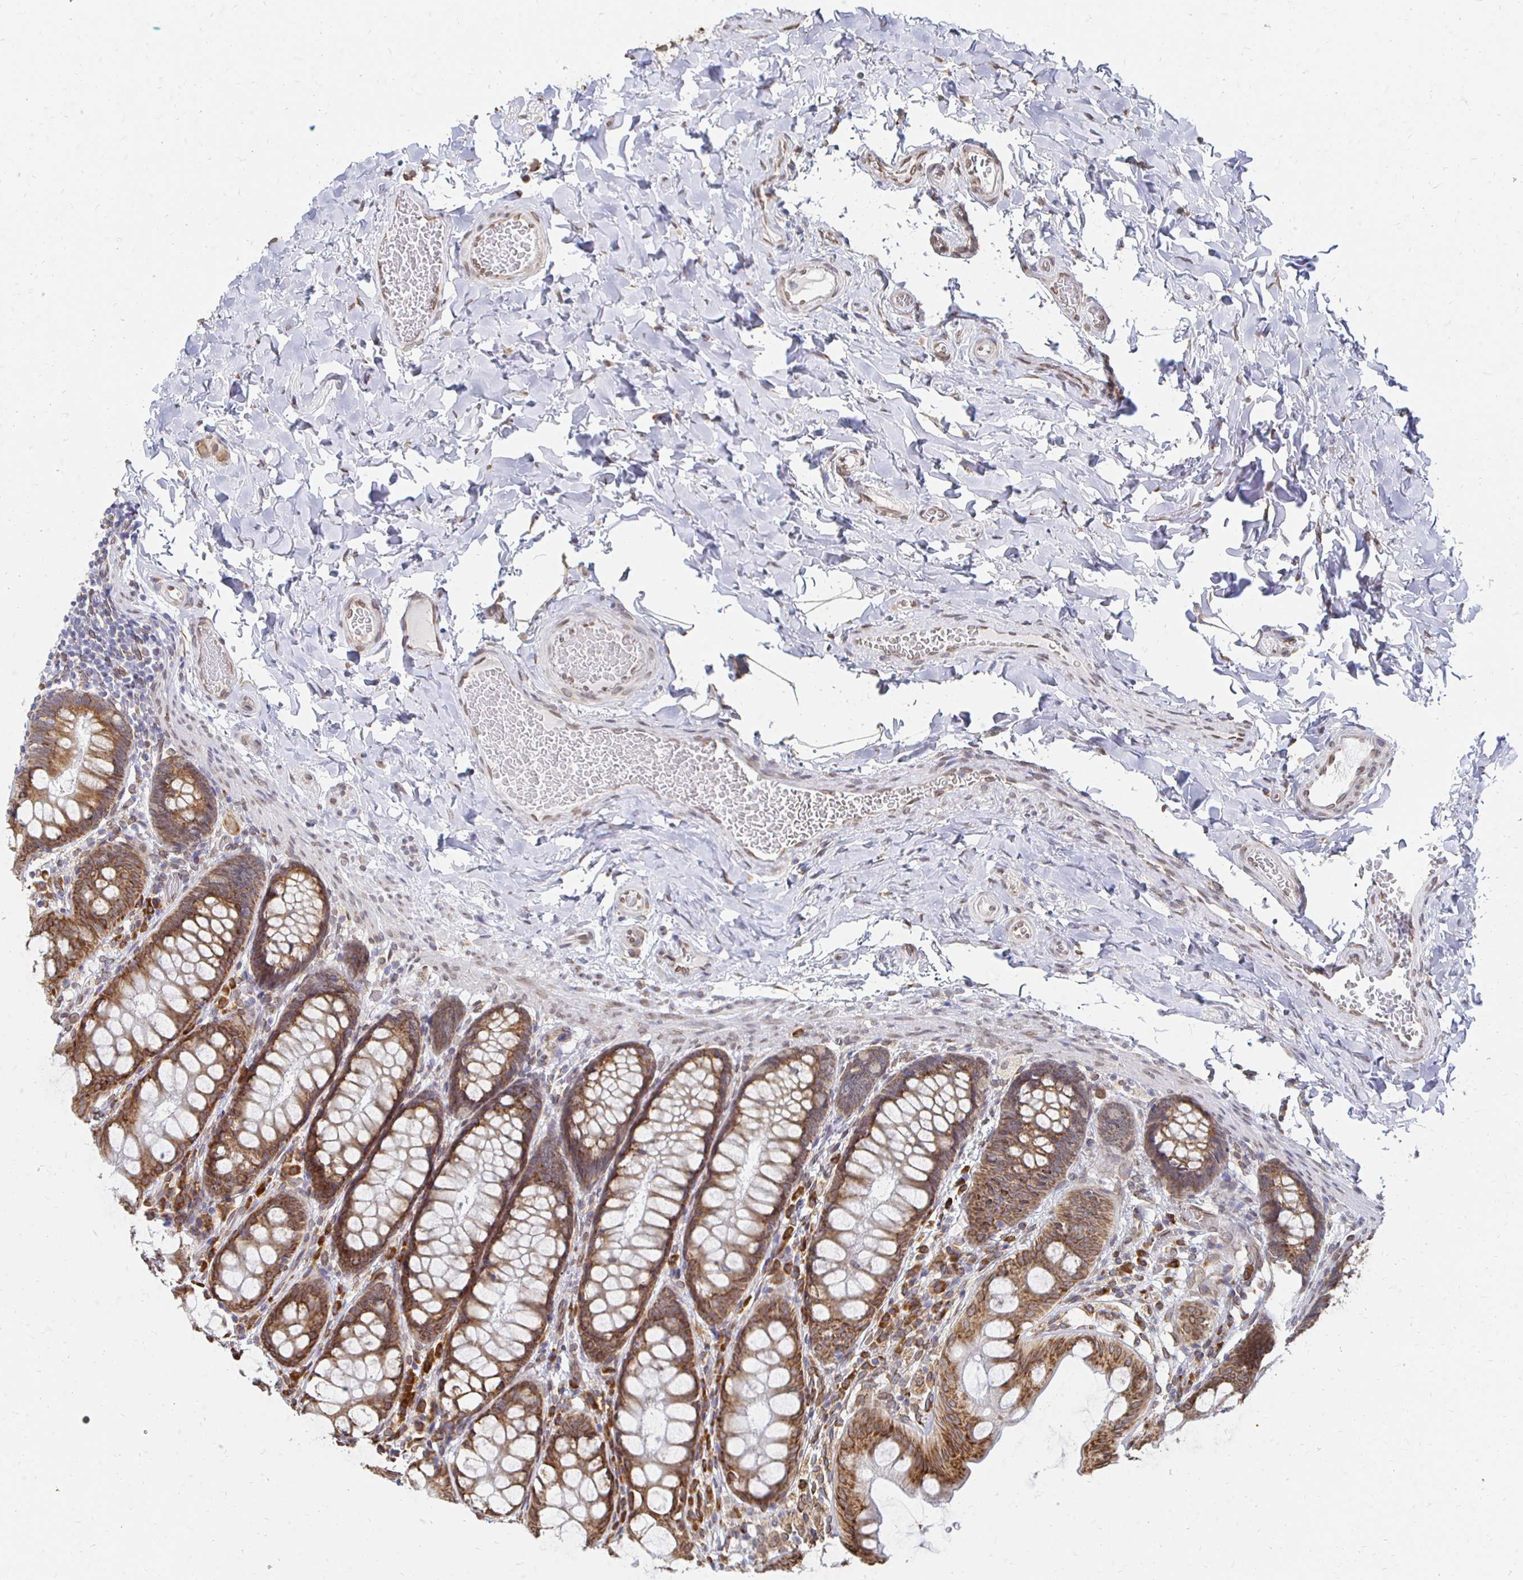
{"staining": {"intensity": "moderate", "quantity": "25%-75%", "location": "cytoplasmic/membranous,nuclear"}, "tissue": "colon", "cell_type": "Endothelial cells", "image_type": "normal", "snomed": [{"axis": "morphology", "description": "Normal tissue, NOS"}, {"axis": "topography", "description": "Colon"}], "caption": "Protein expression analysis of unremarkable human colon reveals moderate cytoplasmic/membranous,nuclear expression in about 25%-75% of endothelial cells. The staining was performed using DAB, with brown indicating positive protein expression. Nuclei are stained blue with hematoxylin.", "gene": "PELI3", "patient": {"sex": "male", "age": 47}}